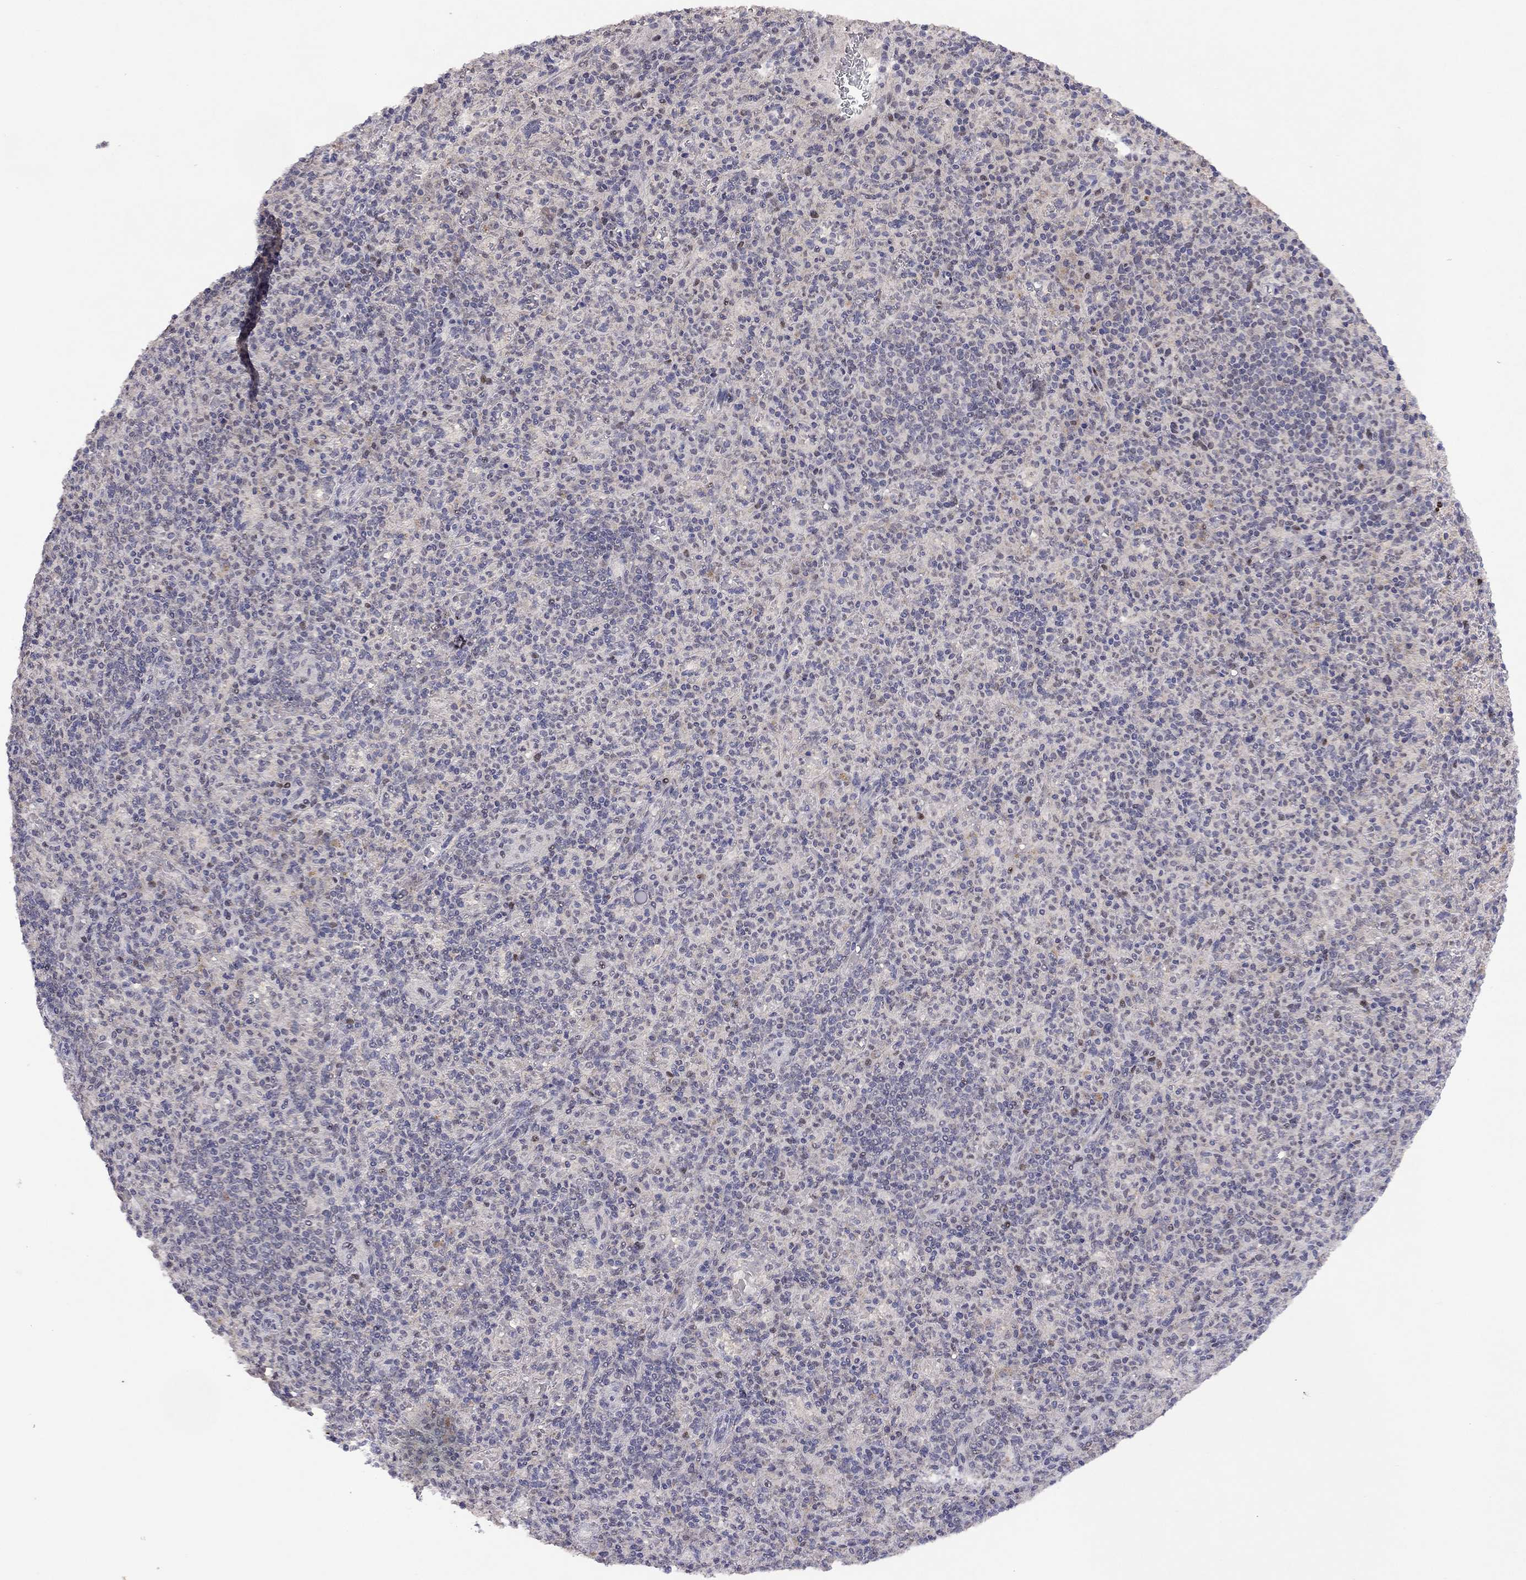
{"staining": {"intensity": "negative", "quantity": "none", "location": "none"}, "tissue": "spleen", "cell_type": "Cells in red pulp", "image_type": "normal", "snomed": [{"axis": "morphology", "description": "Normal tissue, NOS"}, {"axis": "topography", "description": "Spleen"}], "caption": "This is a micrograph of immunohistochemistry (IHC) staining of unremarkable spleen, which shows no staining in cells in red pulp.", "gene": "ESR2", "patient": {"sex": "female", "age": 74}}